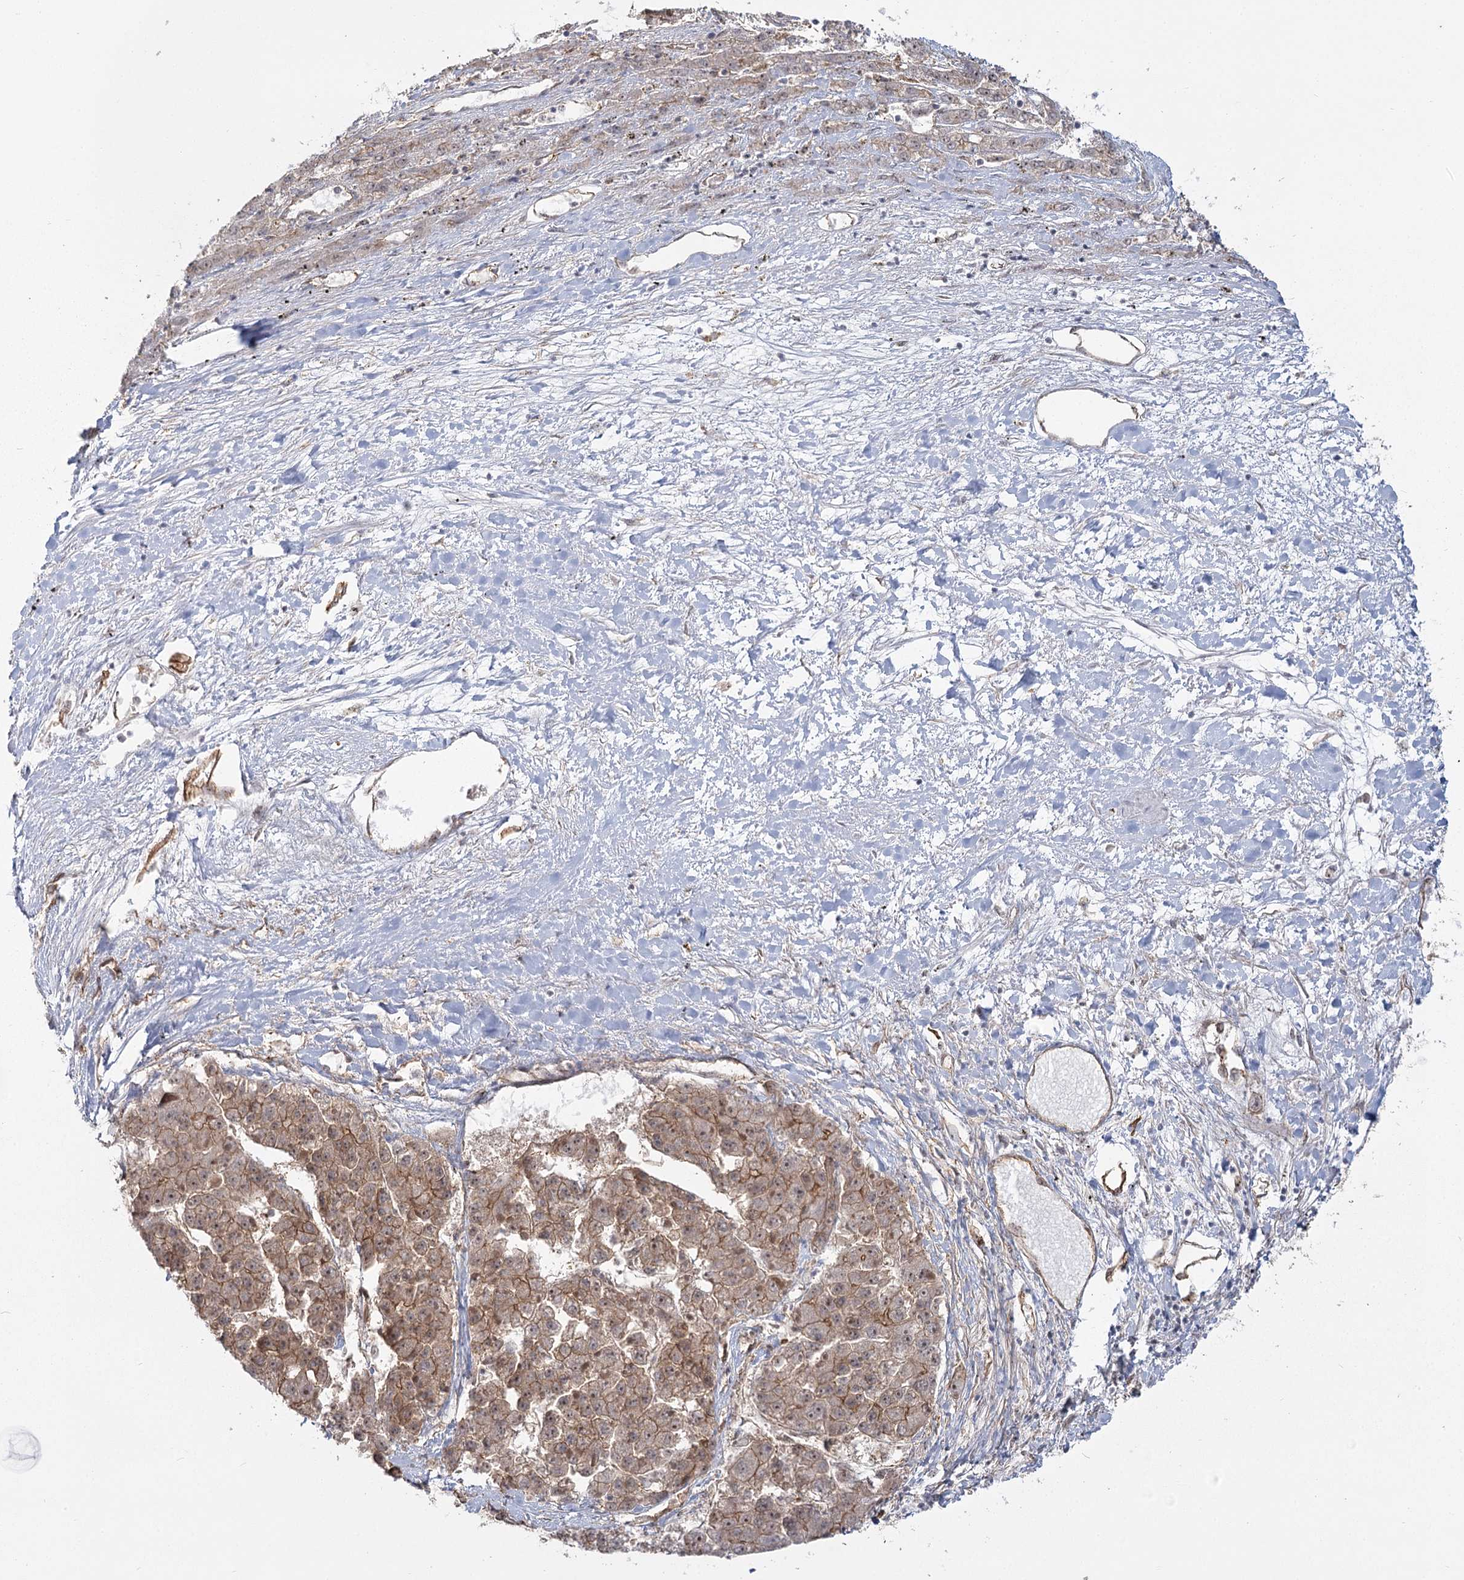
{"staining": {"intensity": "moderate", "quantity": ">75%", "location": "cytoplasmic/membranous"}, "tissue": "liver cancer", "cell_type": "Tumor cells", "image_type": "cancer", "snomed": [{"axis": "morphology", "description": "Carcinoma, Hepatocellular, NOS"}, {"axis": "topography", "description": "Liver"}], "caption": "Immunohistochemical staining of liver hepatocellular carcinoma reveals moderate cytoplasmic/membranous protein expression in approximately >75% of tumor cells.", "gene": "RPP14", "patient": {"sex": "female", "age": 73}}